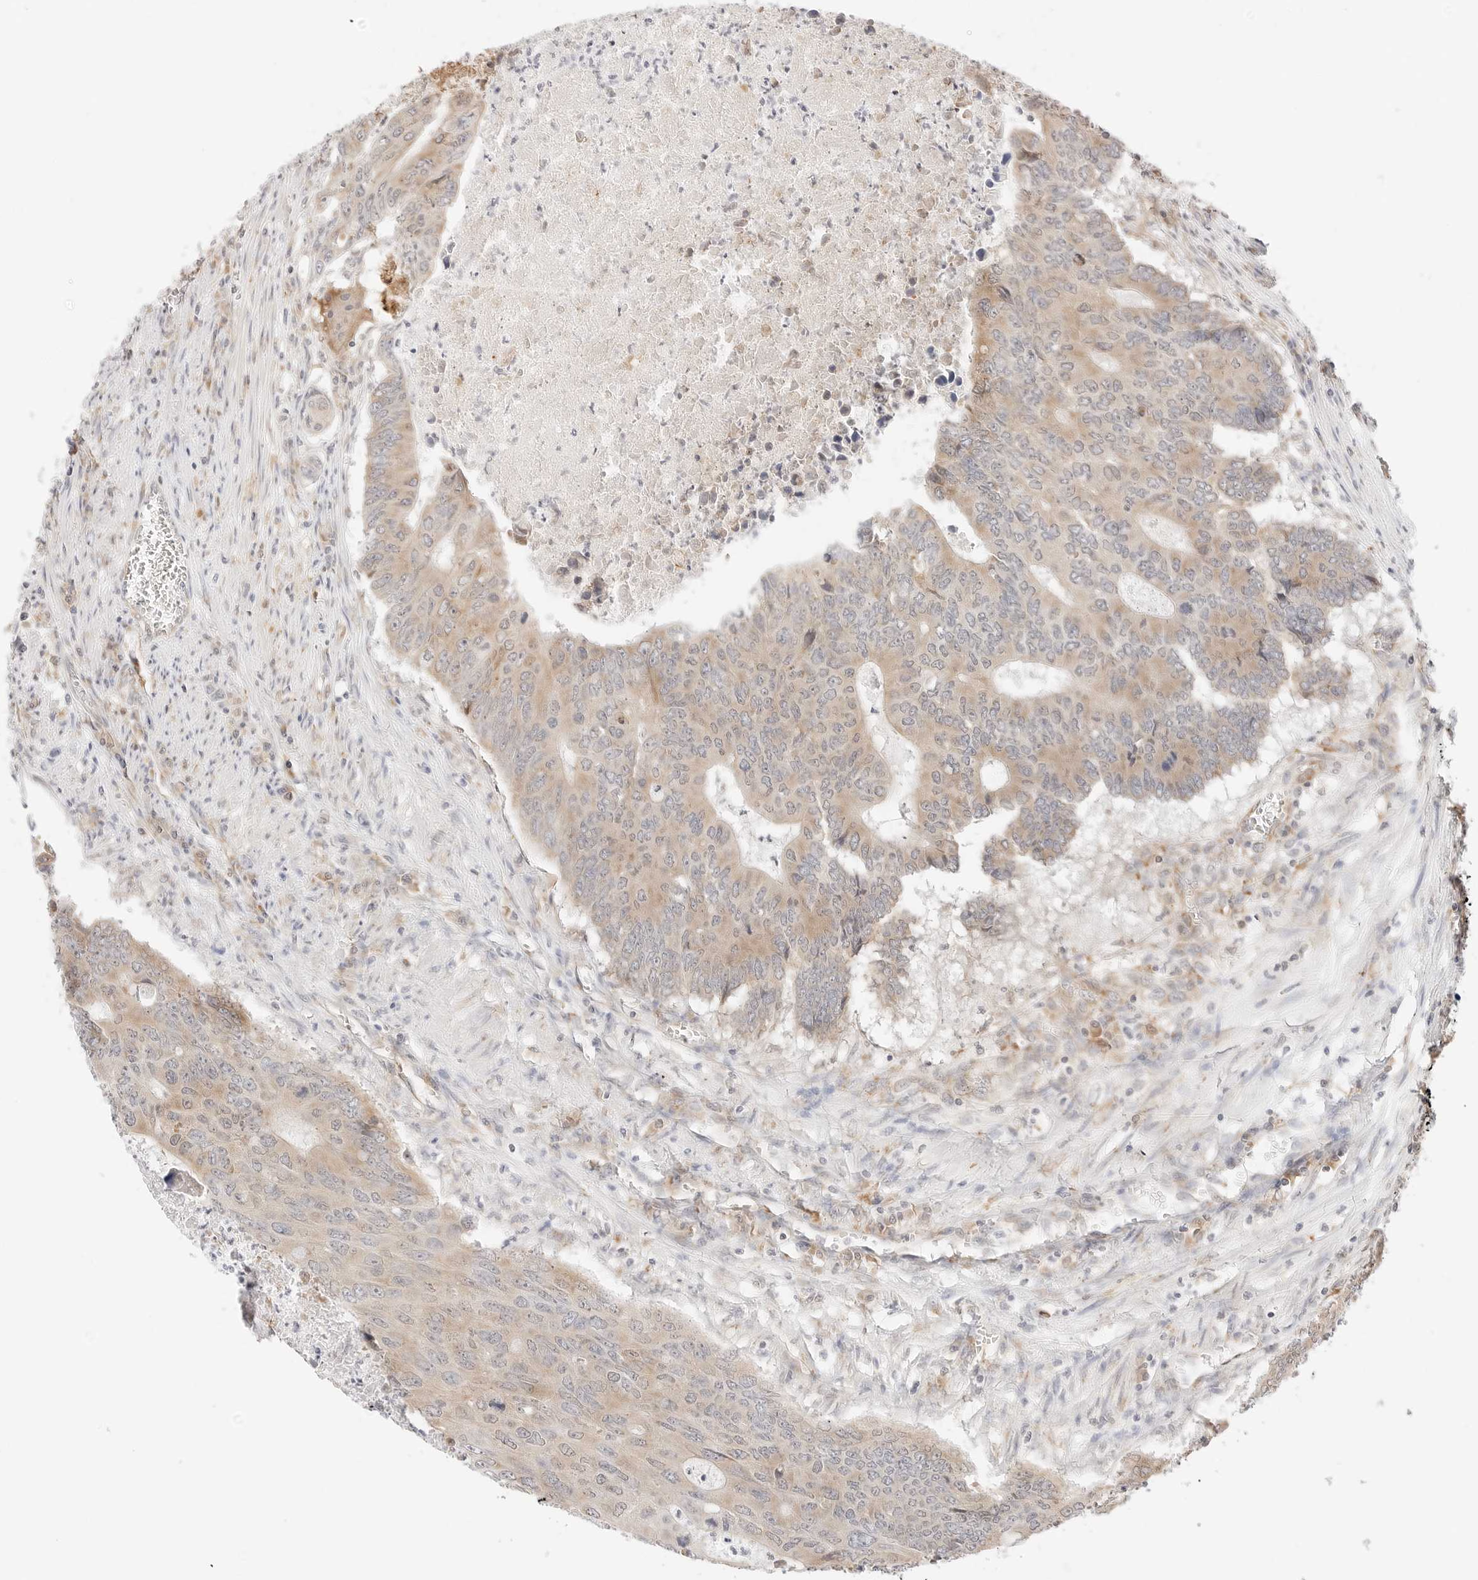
{"staining": {"intensity": "weak", "quantity": ">75%", "location": "cytoplasmic/membranous"}, "tissue": "colorectal cancer", "cell_type": "Tumor cells", "image_type": "cancer", "snomed": [{"axis": "morphology", "description": "Adenocarcinoma, NOS"}, {"axis": "topography", "description": "Colon"}], "caption": "Weak cytoplasmic/membranous protein positivity is appreciated in approximately >75% of tumor cells in colorectal adenocarcinoma. Nuclei are stained in blue.", "gene": "ERO1B", "patient": {"sex": "male", "age": 87}}